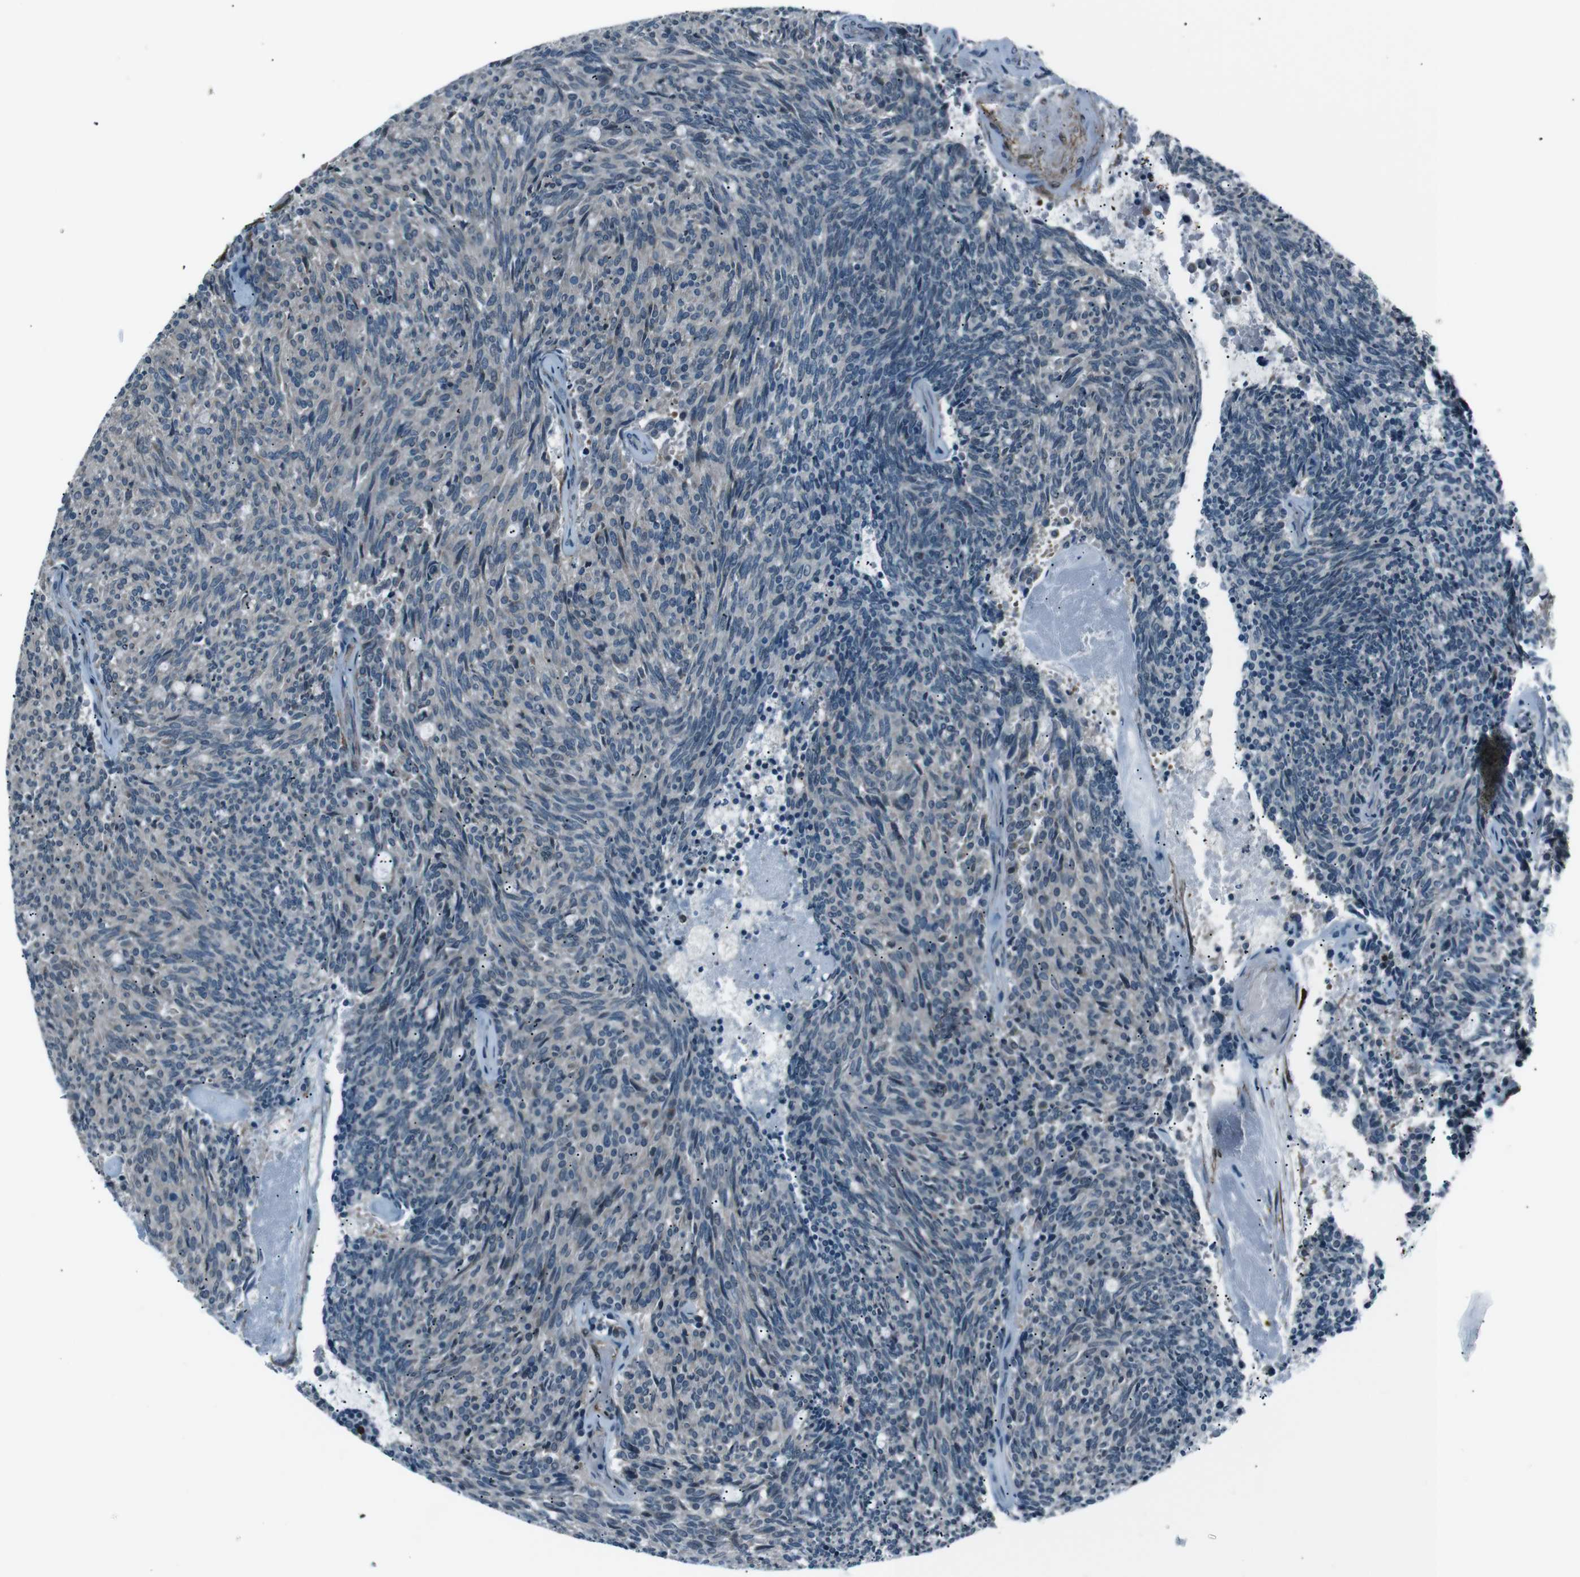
{"staining": {"intensity": "negative", "quantity": "none", "location": "none"}, "tissue": "carcinoid", "cell_type": "Tumor cells", "image_type": "cancer", "snomed": [{"axis": "morphology", "description": "Carcinoid, malignant, NOS"}, {"axis": "topography", "description": "Pancreas"}], "caption": "Tumor cells show no significant protein staining in carcinoid (malignant).", "gene": "PDLIM5", "patient": {"sex": "female", "age": 54}}